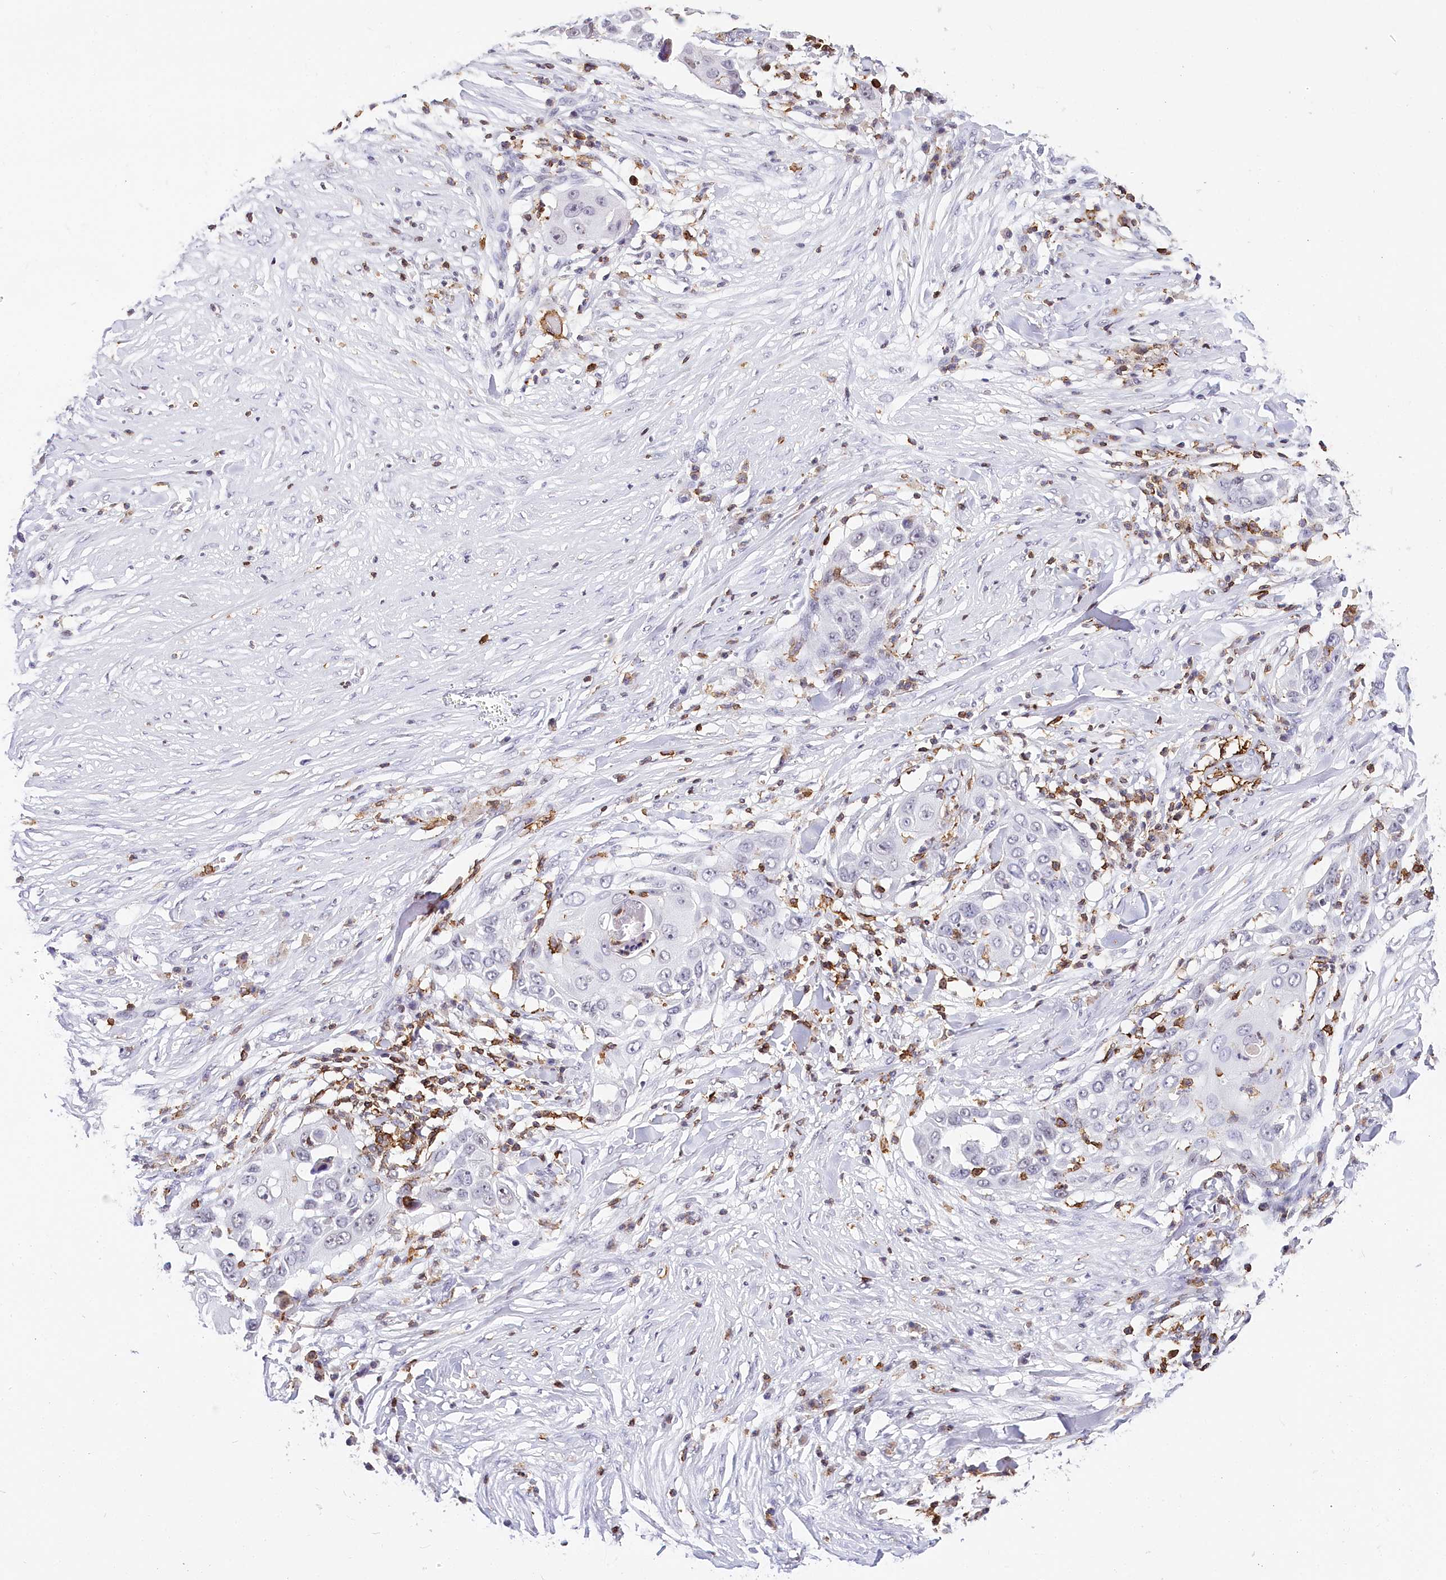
{"staining": {"intensity": "negative", "quantity": "none", "location": "none"}, "tissue": "skin cancer", "cell_type": "Tumor cells", "image_type": "cancer", "snomed": [{"axis": "morphology", "description": "Squamous cell carcinoma, NOS"}, {"axis": "topography", "description": "Skin"}], "caption": "Human squamous cell carcinoma (skin) stained for a protein using IHC shows no expression in tumor cells.", "gene": "BARD1", "patient": {"sex": "female", "age": 44}}